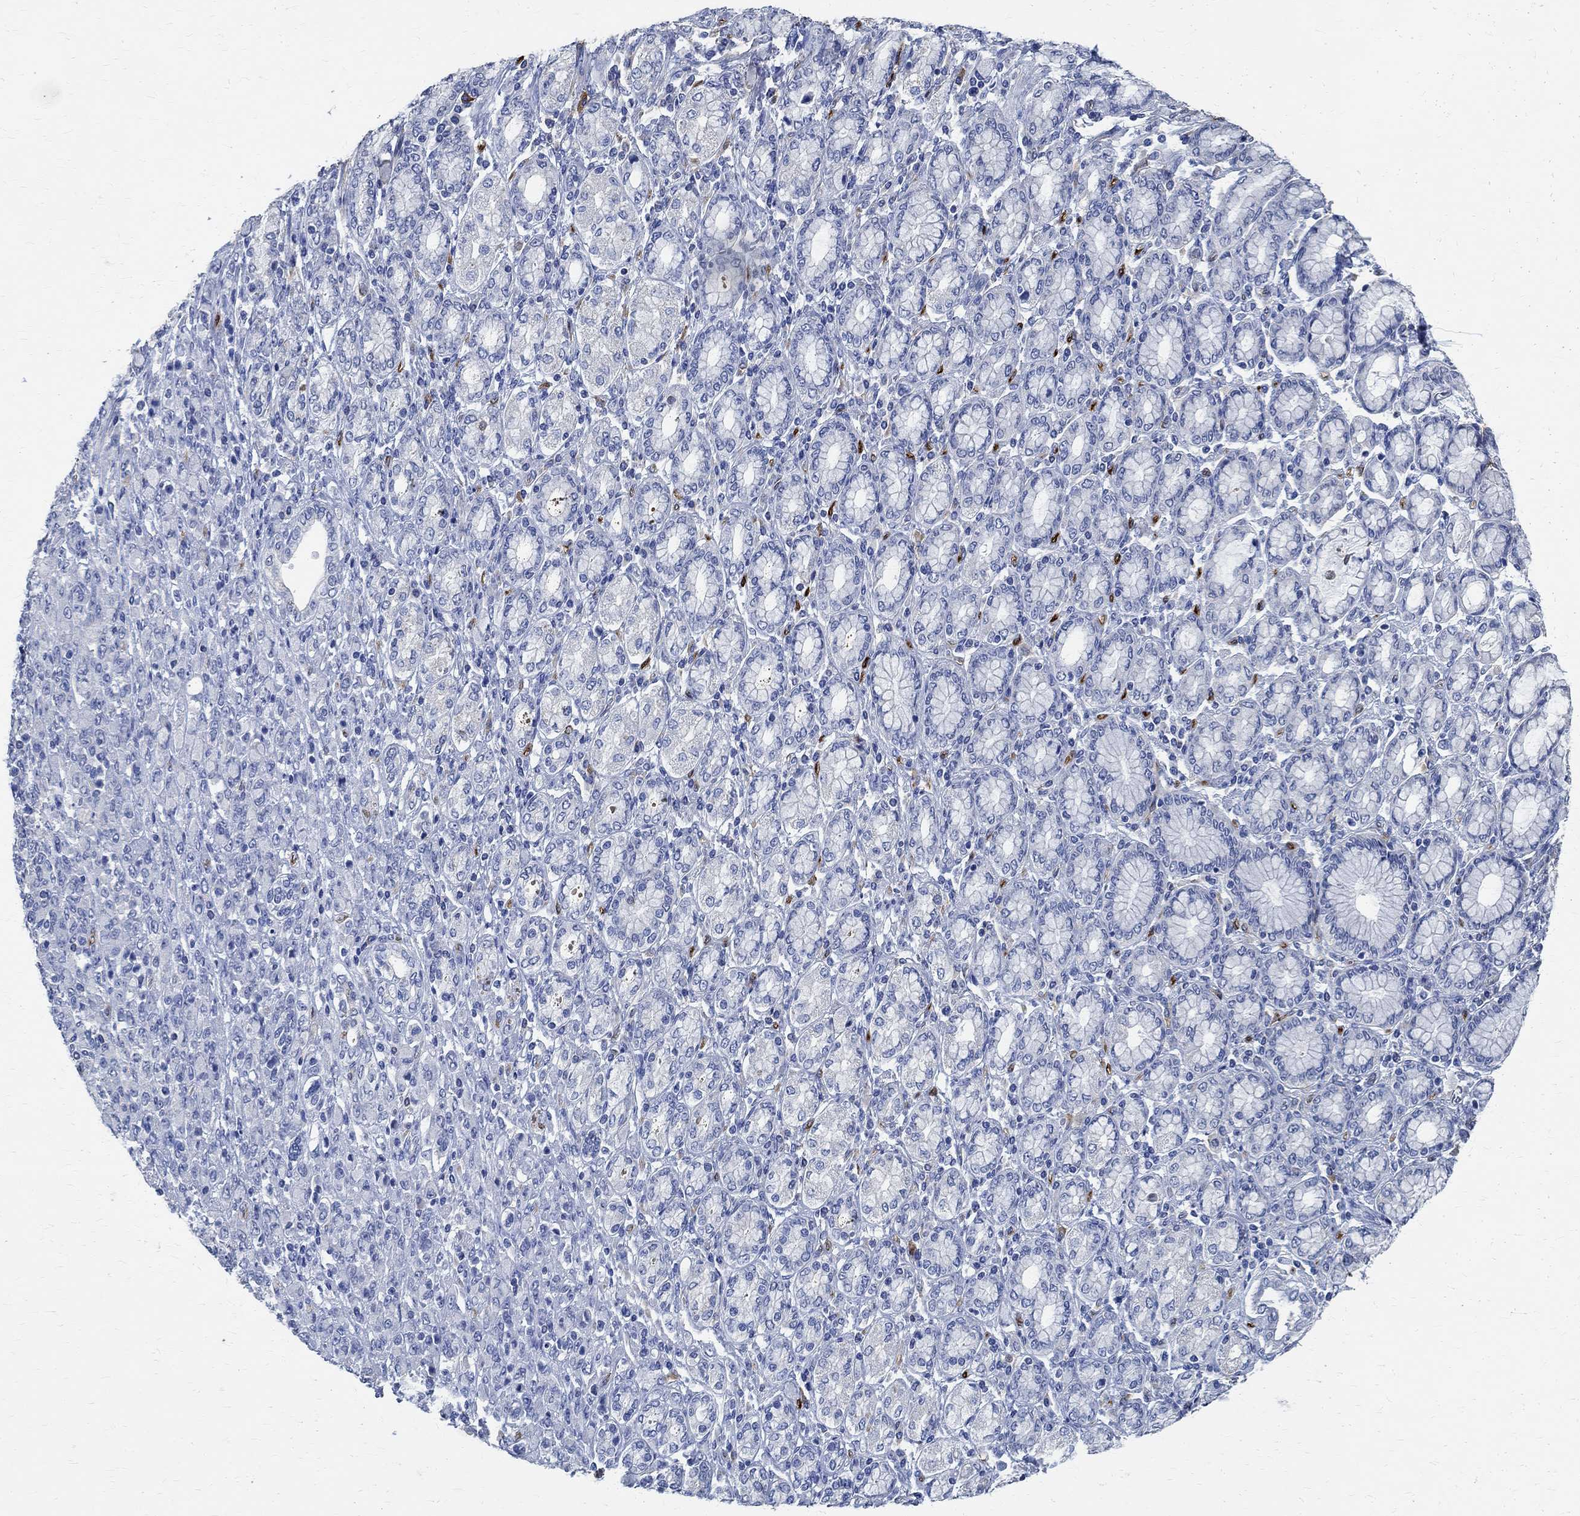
{"staining": {"intensity": "negative", "quantity": "none", "location": "none"}, "tissue": "stomach cancer", "cell_type": "Tumor cells", "image_type": "cancer", "snomed": [{"axis": "morphology", "description": "Normal tissue, NOS"}, {"axis": "morphology", "description": "Adenocarcinoma, NOS"}, {"axis": "topography", "description": "Stomach"}], "caption": "Tumor cells are negative for protein expression in human stomach cancer (adenocarcinoma).", "gene": "PRX", "patient": {"sex": "female", "age": 79}}